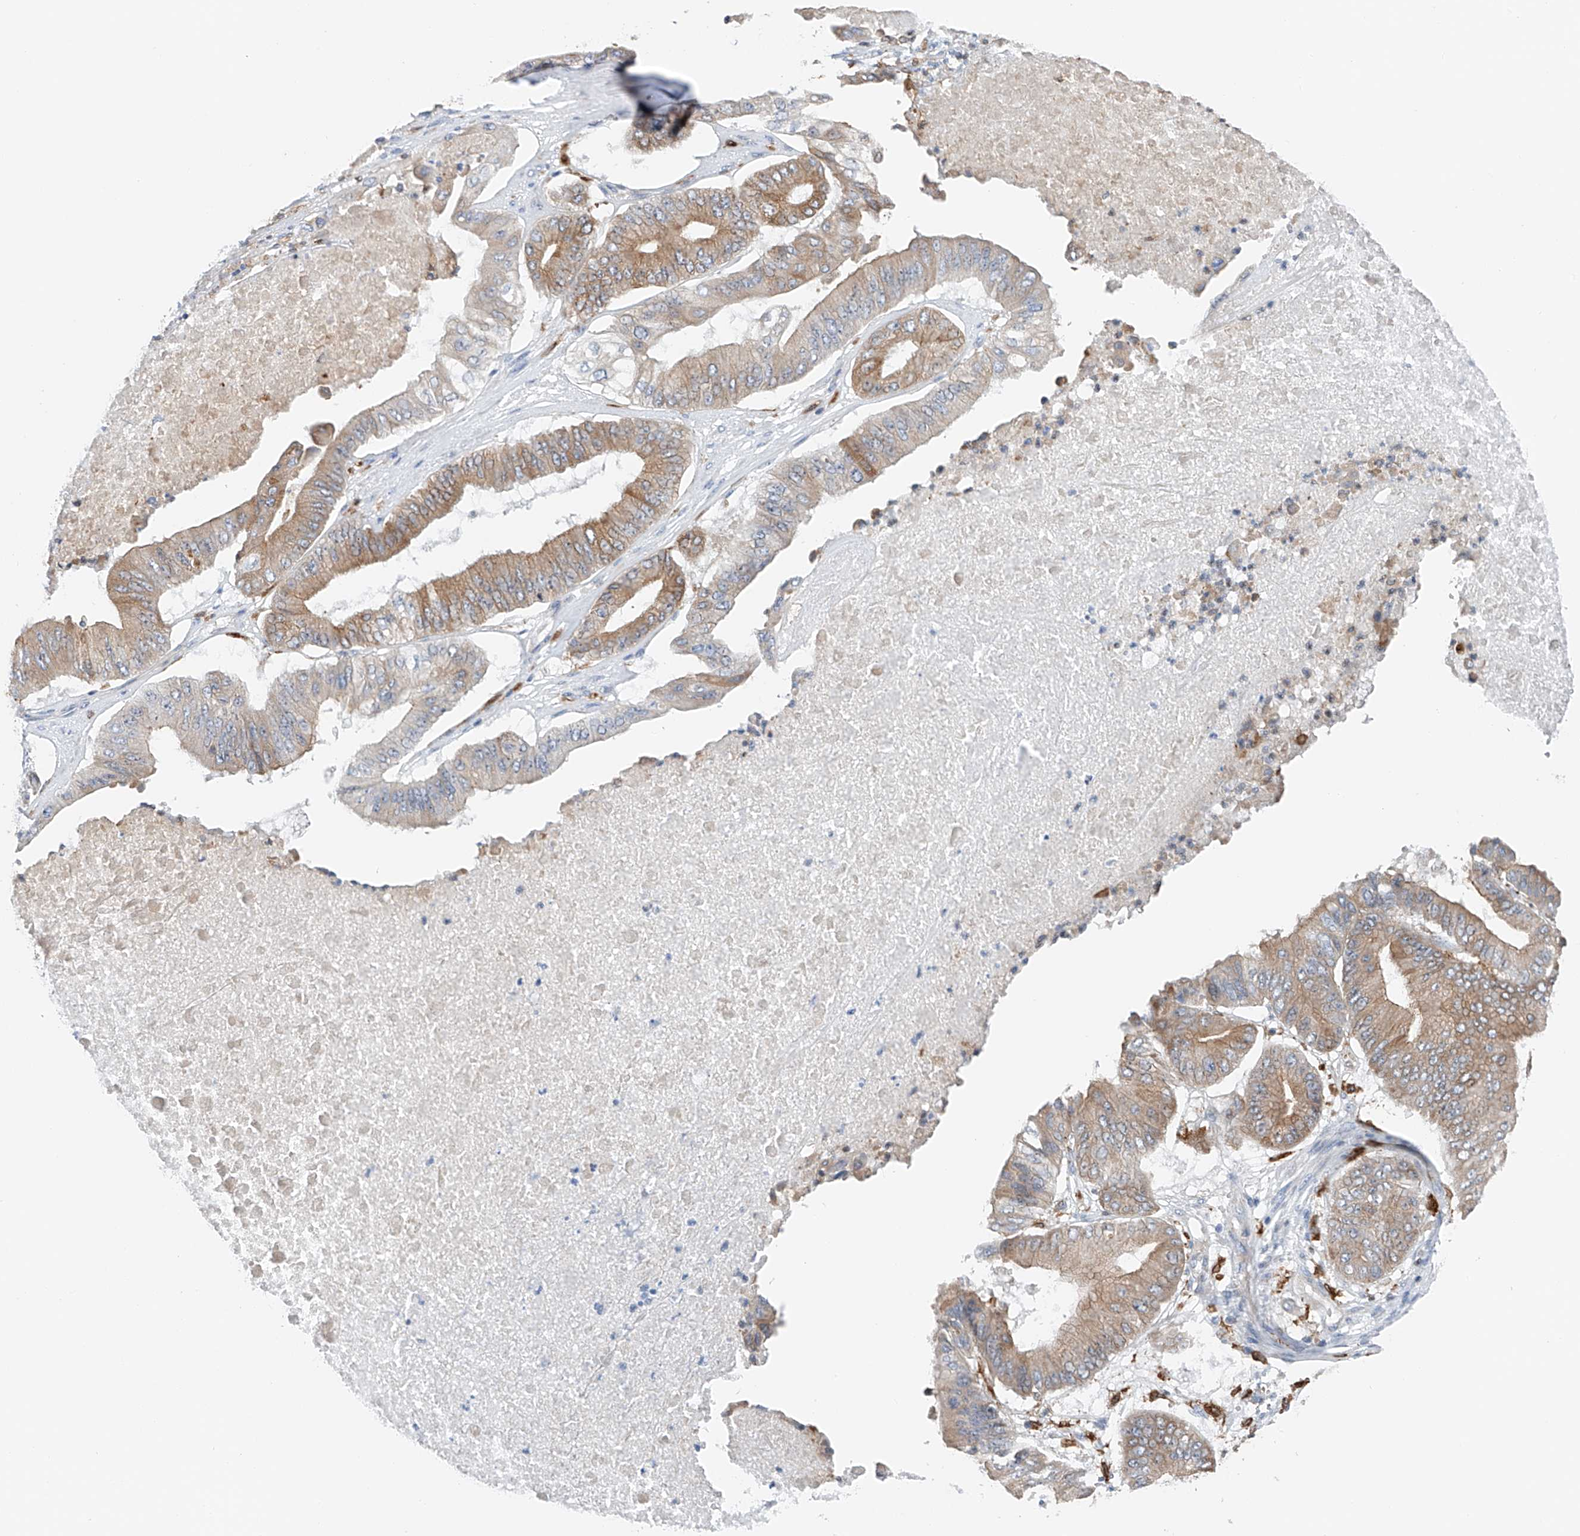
{"staining": {"intensity": "moderate", "quantity": "25%-75%", "location": "cytoplasmic/membranous"}, "tissue": "pancreatic cancer", "cell_type": "Tumor cells", "image_type": "cancer", "snomed": [{"axis": "morphology", "description": "Adenocarcinoma, NOS"}, {"axis": "topography", "description": "Pancreas"}], "caption": "Tumor cells demonstrate moderate cytoplasmic/membranous staining in about 25%-75% of cells in pancreatic cancer (adenocarcinoma).", "gene": "TBXAS1", "patient": {"sex": "female", "age": 77}}